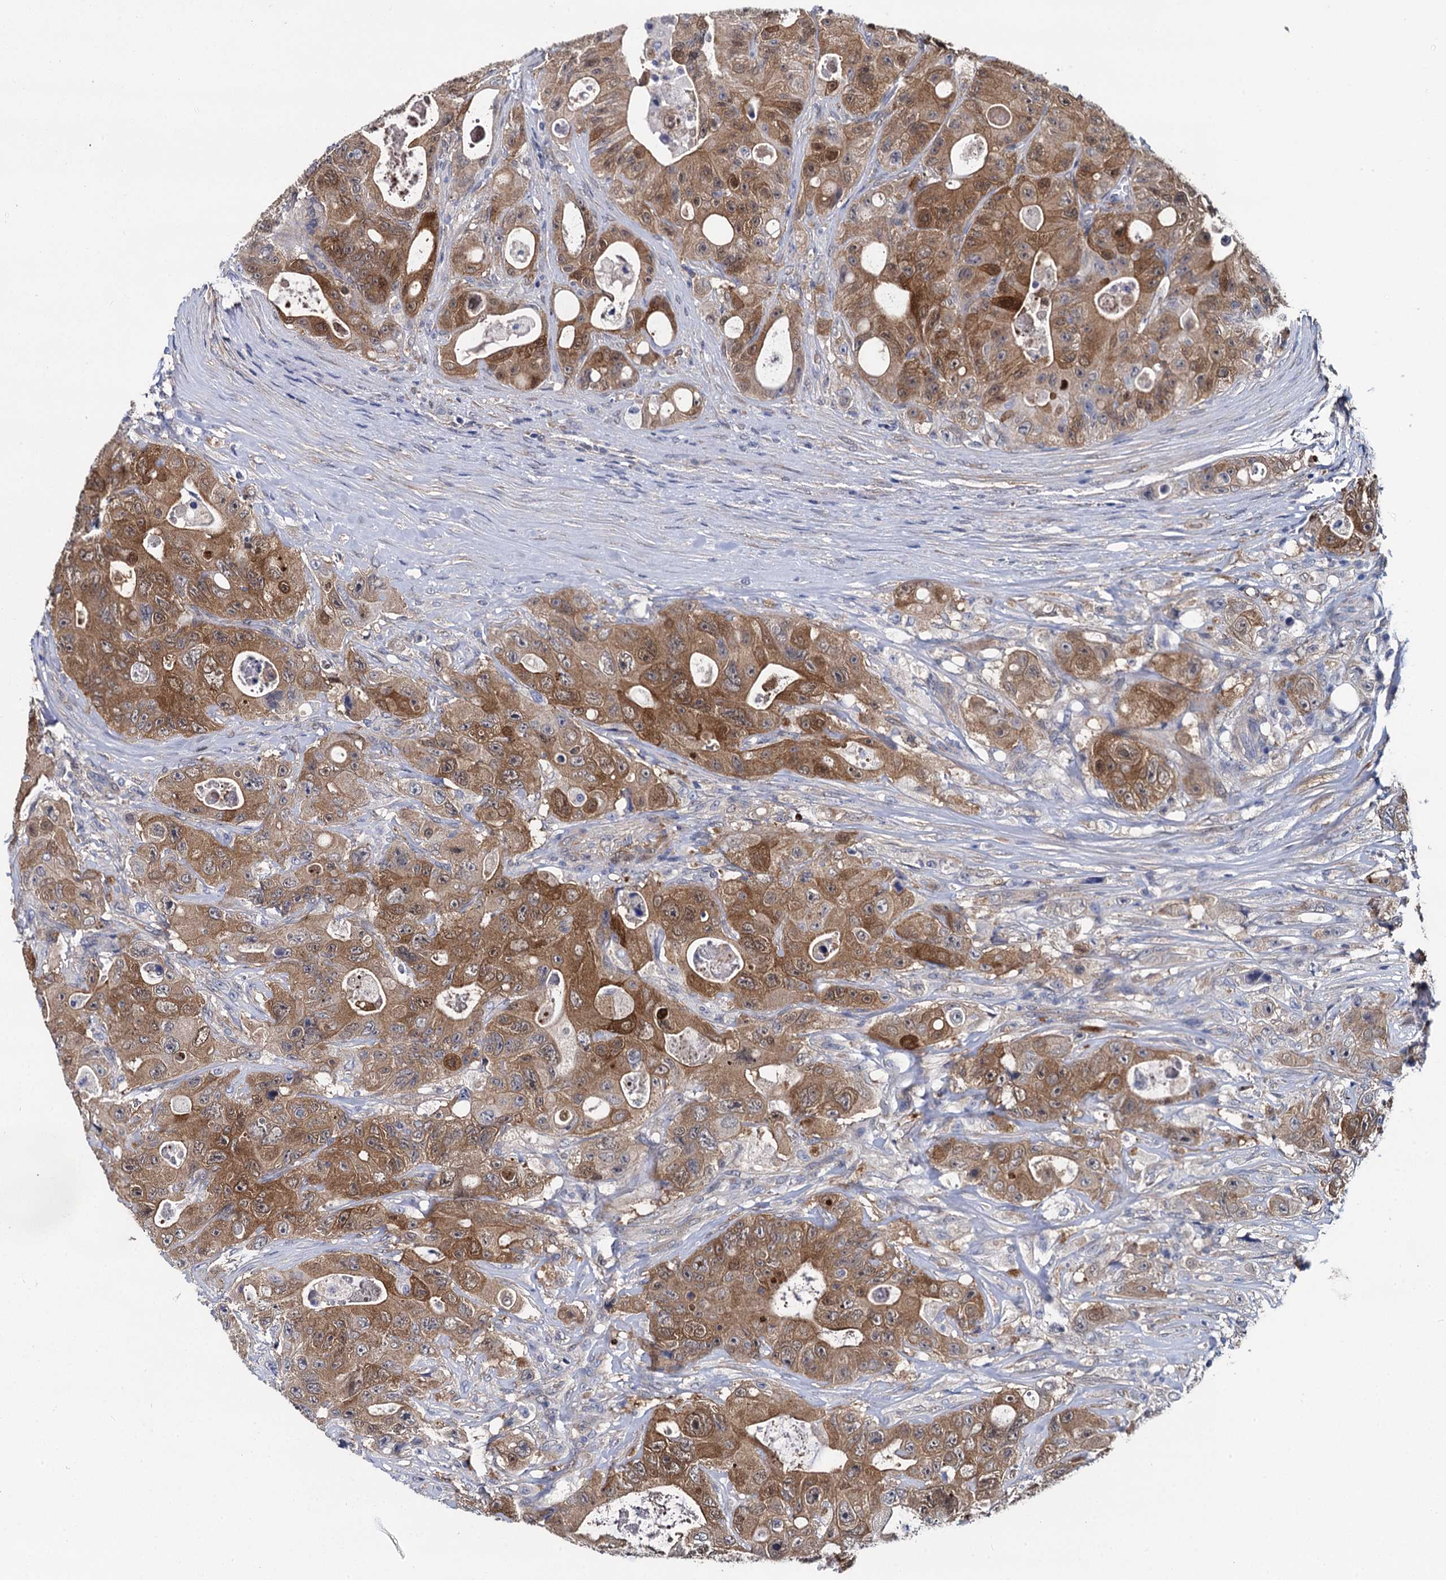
{"staining": {"intensity": "moderate", "quantity": ">75%", "location": "cytoplasmic/membranous"}, "tissue": "colorectal cancer", "cell_type": "Tumor cells", "image_type": "cancer", "snomed": [{"axis": "morphology", "description": "Adenocarcinoma, NOS"}, {"axis": "topography", "description": "Colon"}], "caption": "A brown stain labels moderate cytoplasmic/membranous staining of a protein in human colorectal cancer (adenocarcinoma) tumor cells. (IHC, brightfield microscopy, high magnification).", "gene": "GSTM3", "patient": {"sex": "female", "age": 46}}